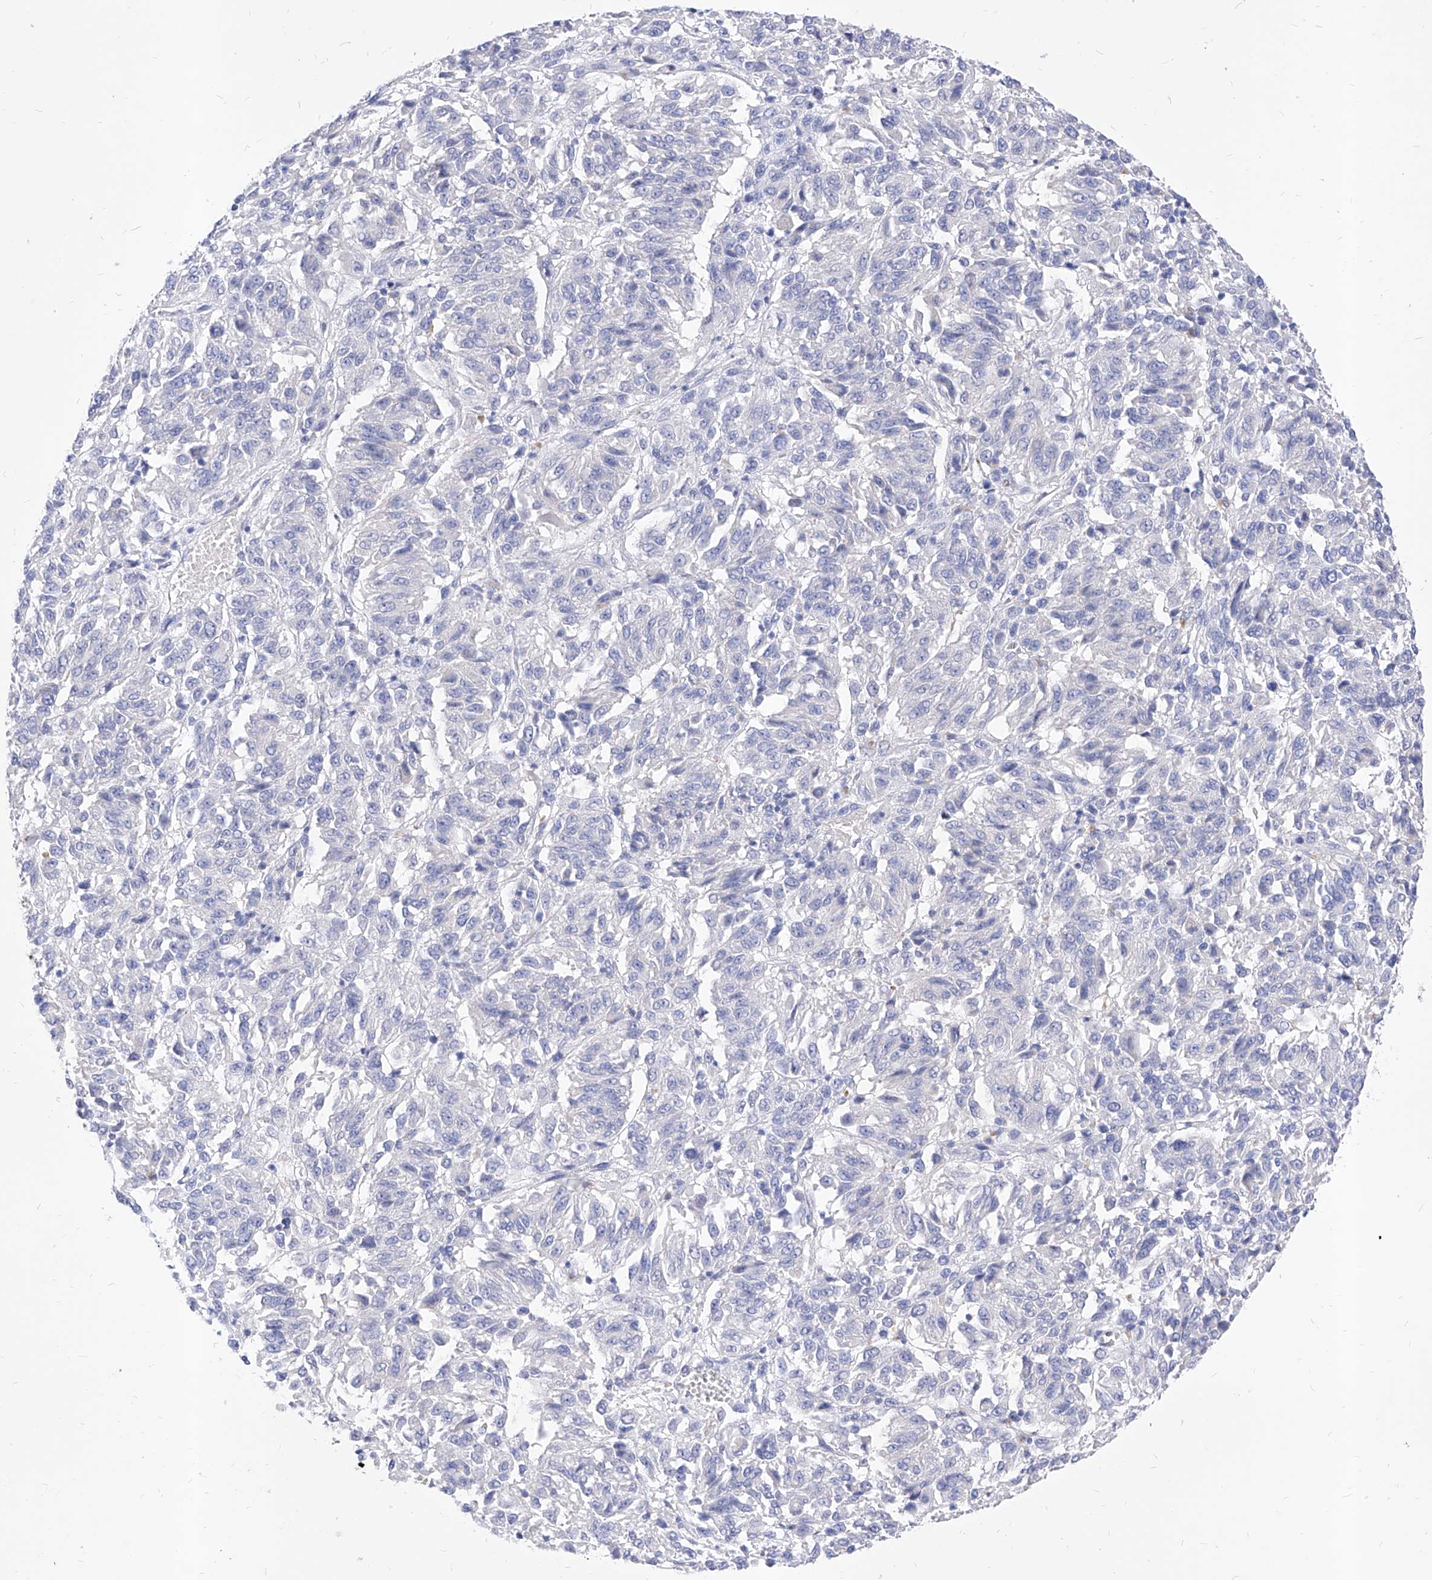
{"staining": {"intensity": "negative", "quantity": "none", "location": "none"}, "tissue": "melanoma", "cell_type": "Tumor cells", "image_type": "cancer", "snomed": [{"axis": "morphology", "description": "Malignant melanoma, Metastatic site"}, {"axis": "topography", "description": "Lung"}], "caption": "This photomicrograph is of malignant melanoma (metastatic site) stained with IHC to label a protein in brown with the nuclei are counter-stained blue. There is no expression in tumor cells.", "gene": "VAX1", "patient": {"sex": "male", "age": 64}}